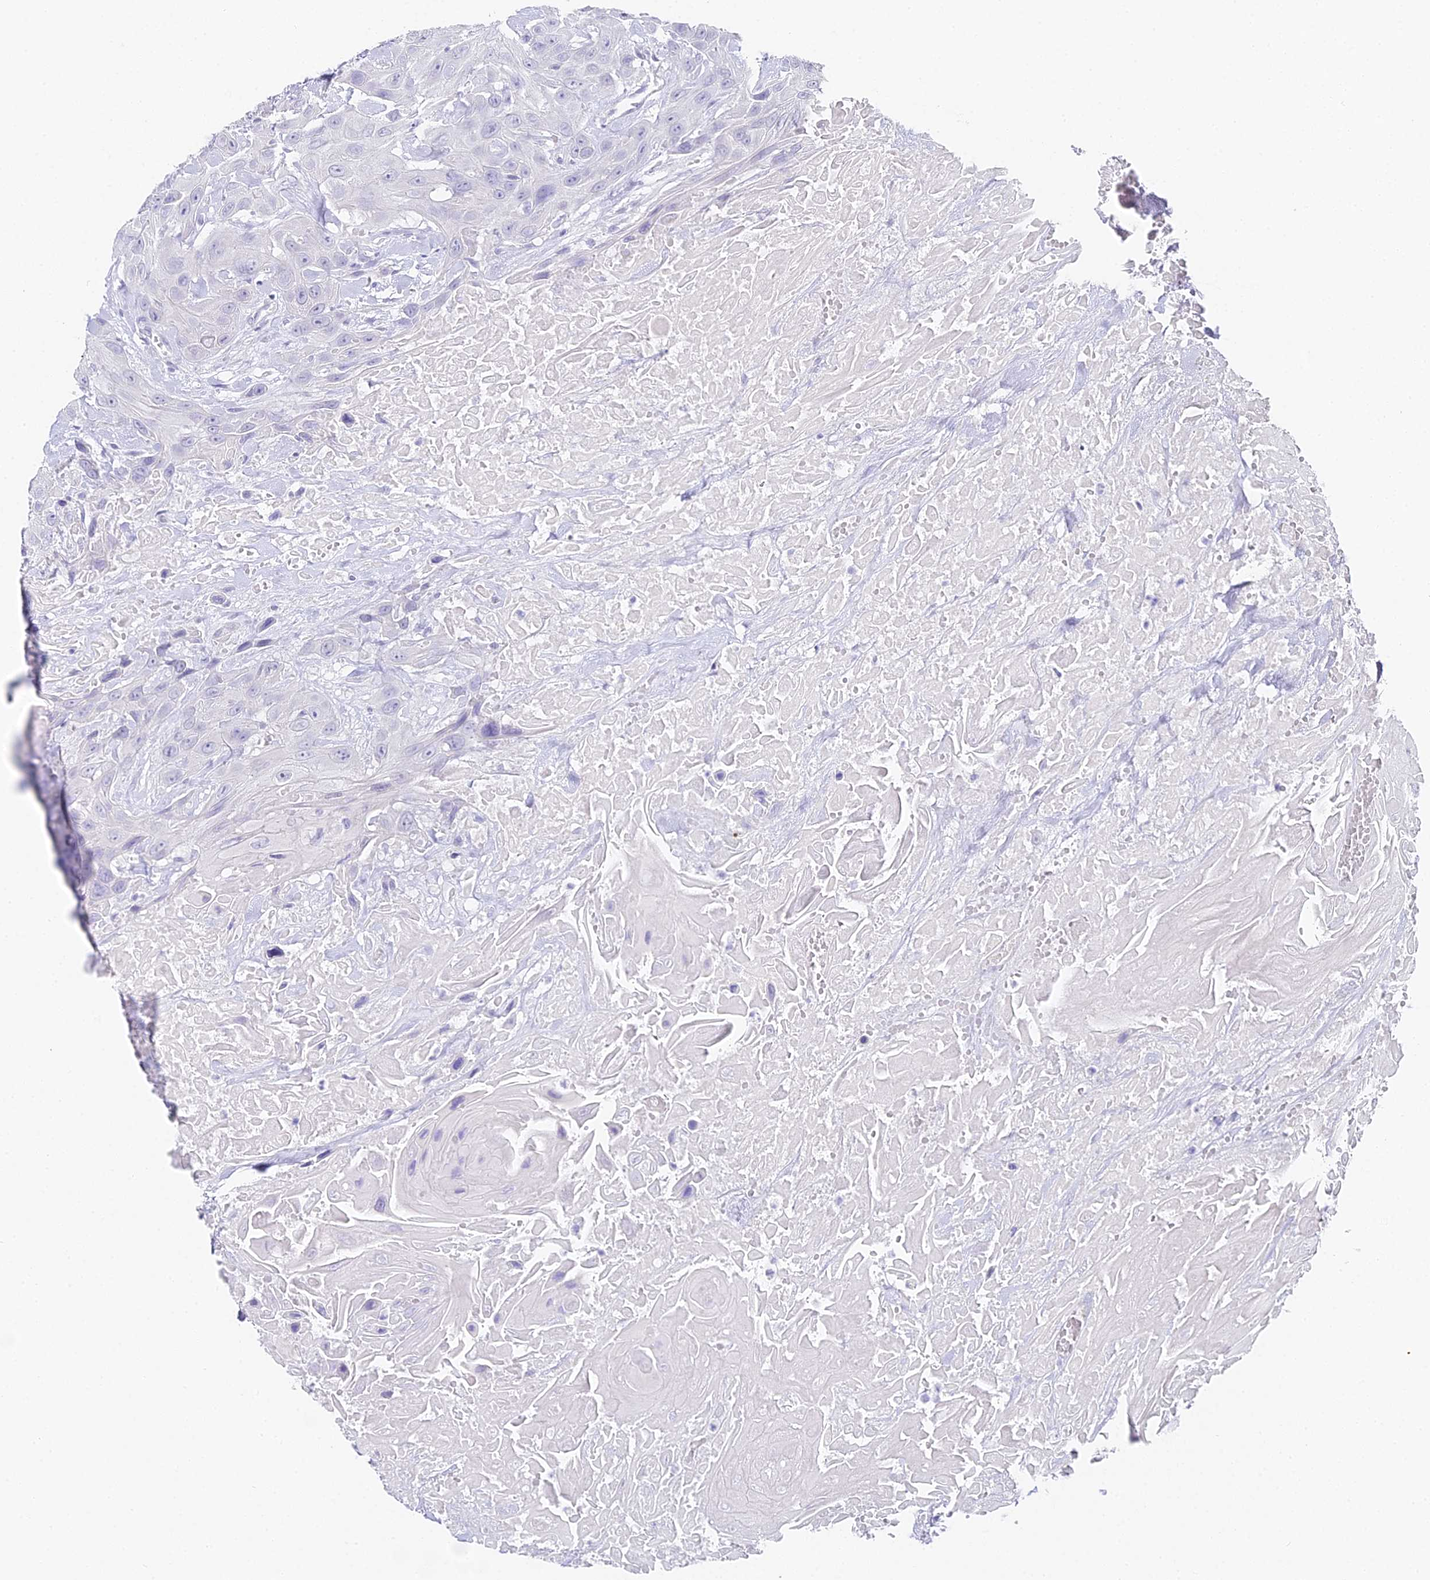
{"staining": {"intensity": "negative", "quantity": "none", "location": "none"}, "tissue": "head and neck cancer", "cell_type": "Tumor cells", "image_type": "cancer", "snomed": [{"axis": "morphology", "description": "Squamous cell carcinoma, NOS"}, {"axis": "topography", "description": "Head-Neck"}], "caption": "Image shows no significant protein staining in tumor cells of squamous cell carcinoma (head and neck).", "gene": "ABHD14A-ACY1", "patient": {"sex": "male", "age": 81}}